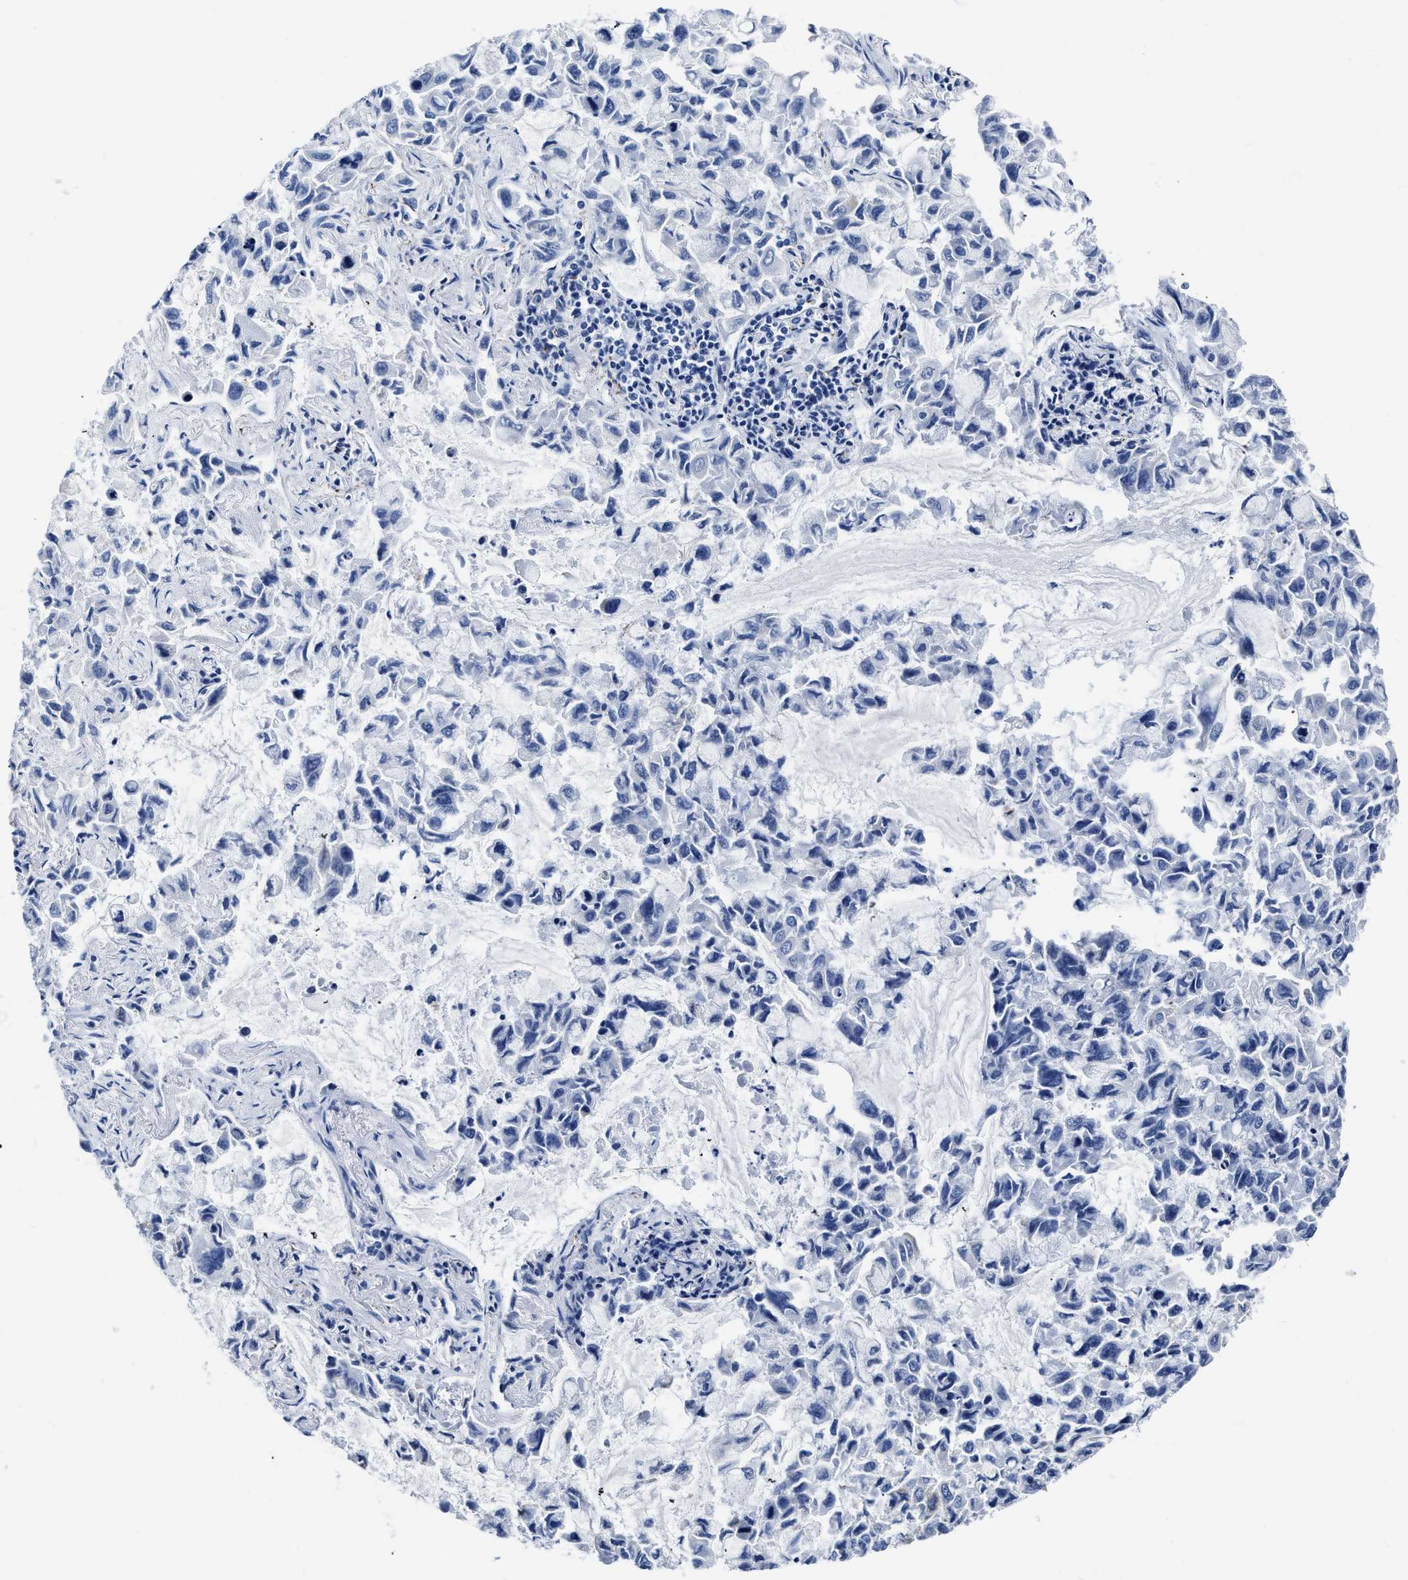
{"staining": {"intensity": "negative", "quantity": "none", "location": "none"}, "tissue": "lung cancer", "cell_type": "Tumor cells", "image_type": "cancer", "snomed": [{"axis": "morphology", "description": "Adenocarcinoma, NOS"}, {"axis": "topography", "description": "Lung"}], "caption": "Lung cancer was stained to show a protein in brown. There is no significant staining in tumor cells. The staining was performed using DAB to visualize the protein expression in brown, while the nuclei were stained in blue with hematoxylin (Magnification: 20x).", "gene": "KCNMB3", "patient": {"sex": "male", "age": 64}}